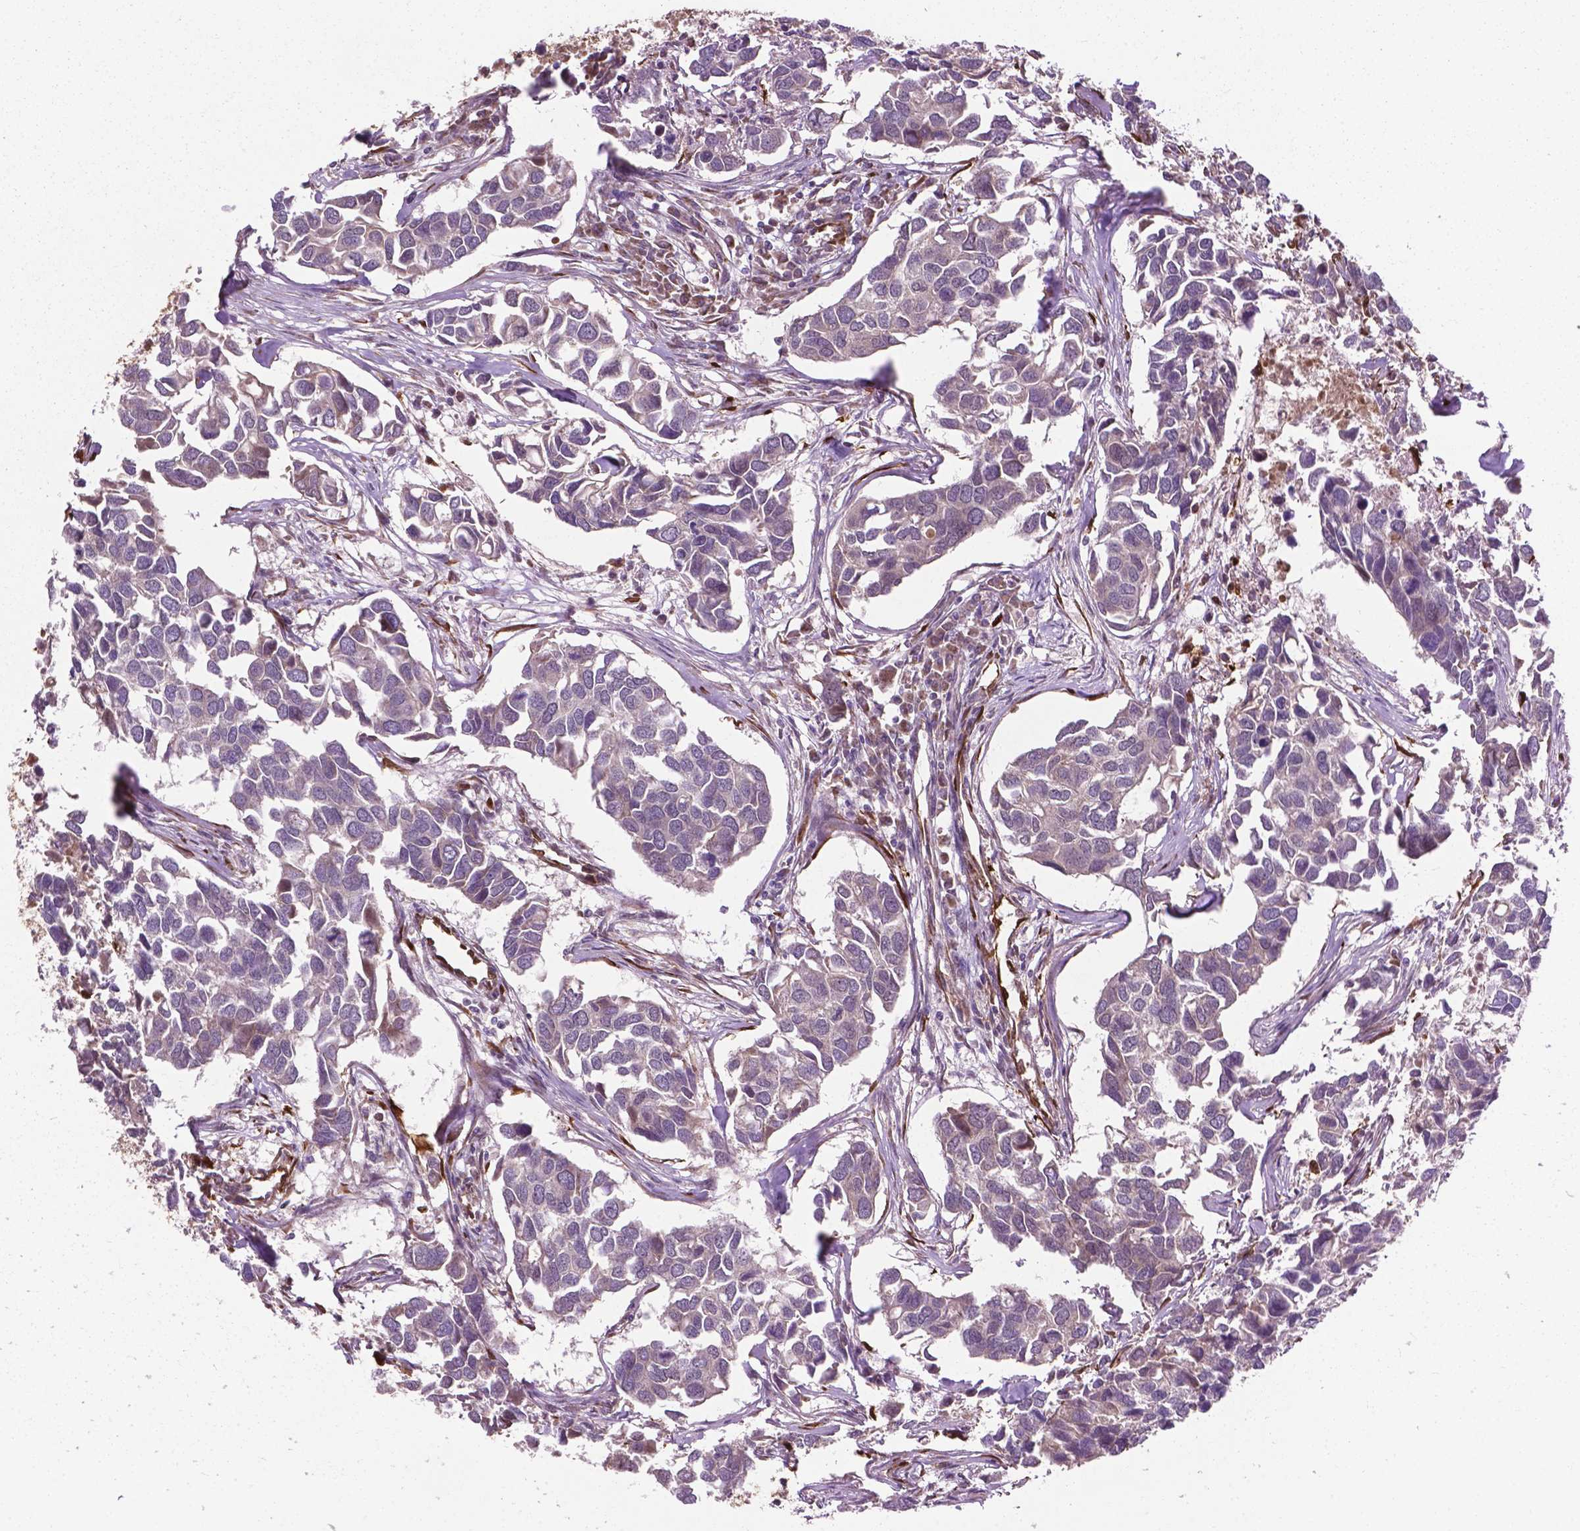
{"staining": {"intensity": "negative", "quantity": "none", "location": "none"}, "tissue": "breast cancer", "cell_type": "Tumor cells", "image_type": "cancer", "snomed": [{"axis": "morphology", "description": "Duct carcinoma"}, {"axis": "topography", "description": "Breast"}], "caption": "Tumor cells are negative for protein expression in human breast cancer.", "gene": "PPP1CB", "patient": {"sex": "female", "age": 83}}